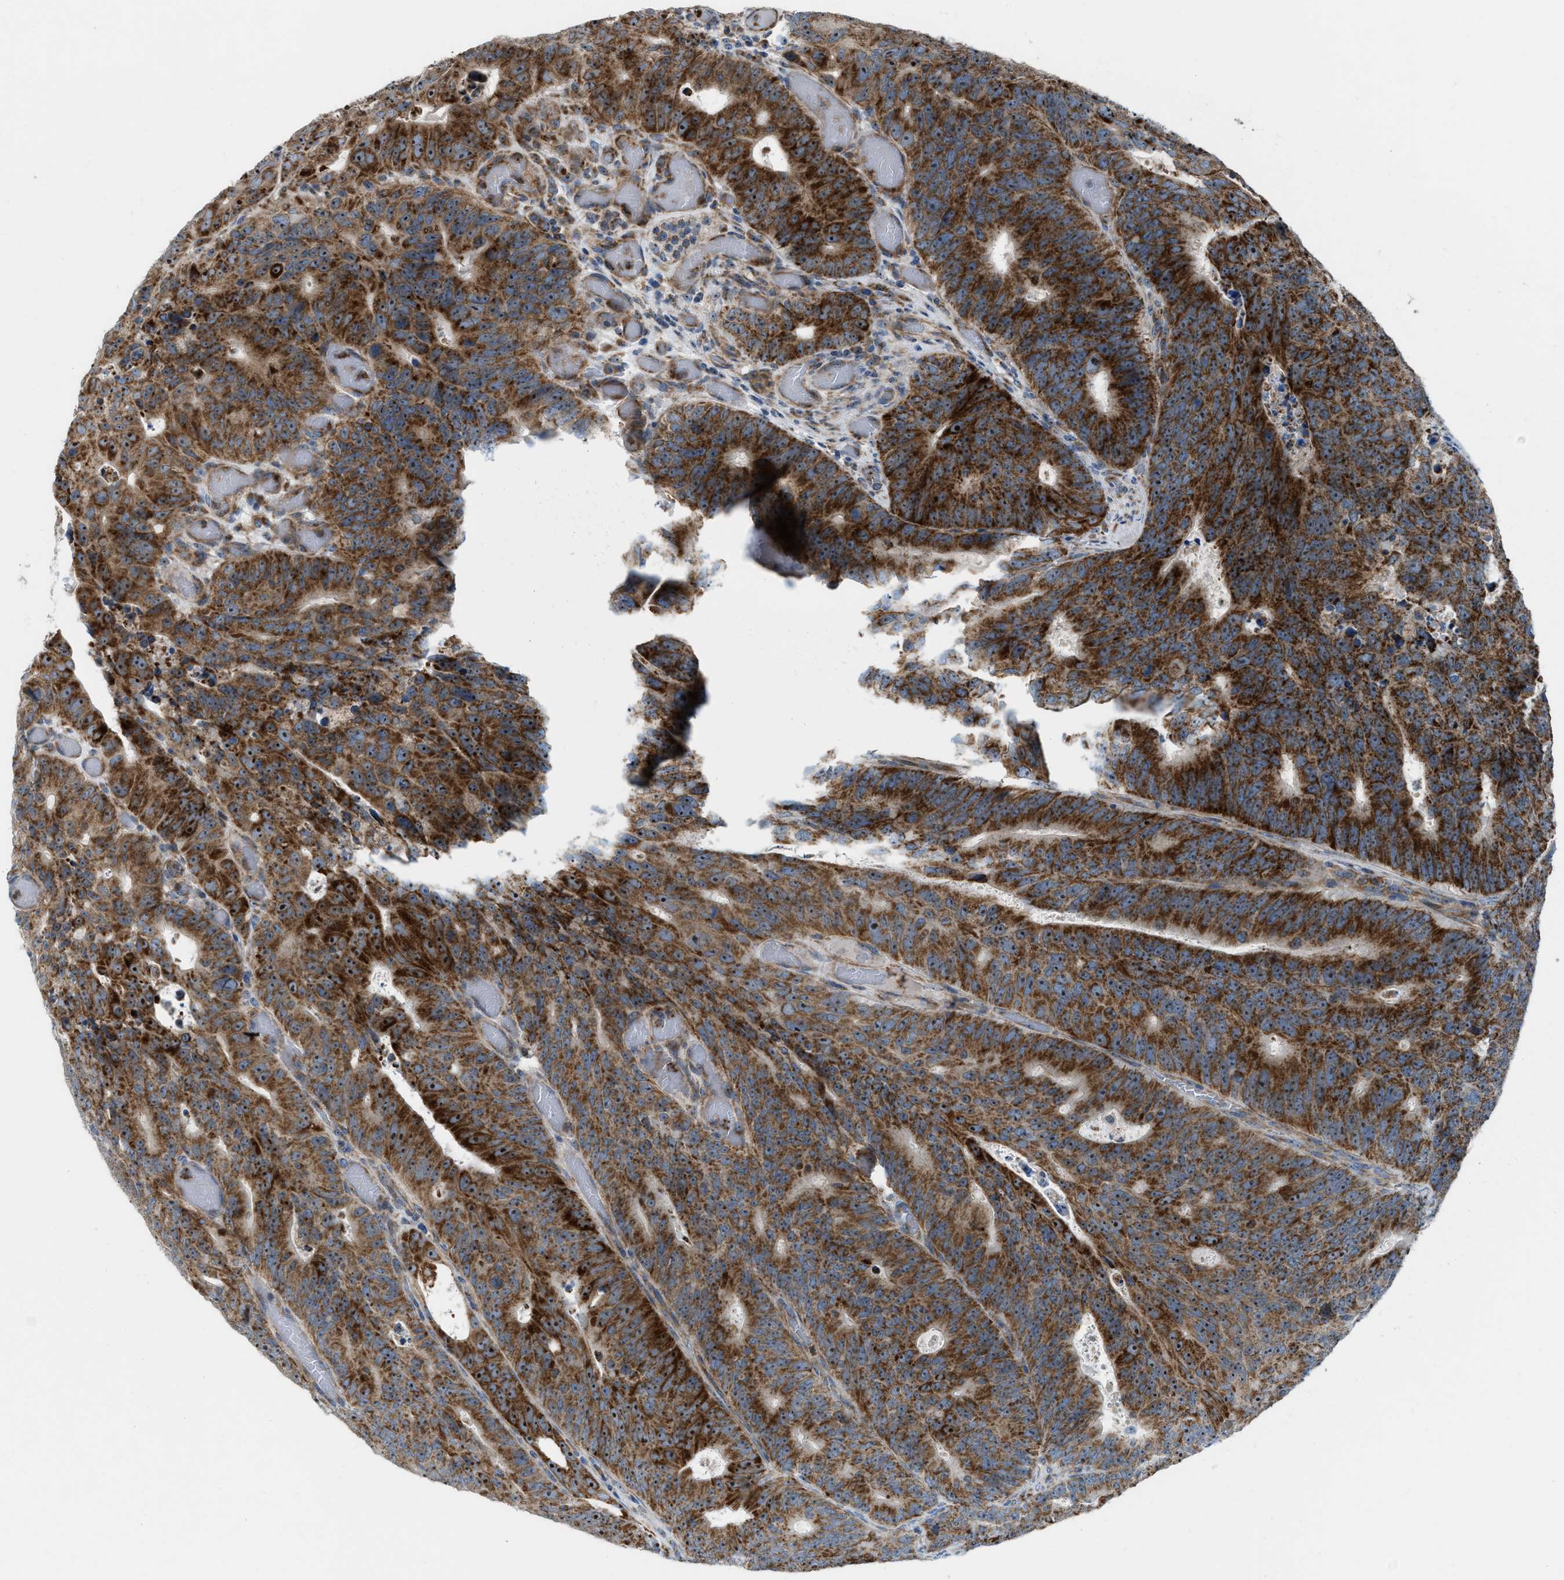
{"staining": {"intensity": "strong", "quantity": ">75%", "location": "cytoplasmic/membranous,nuclear"}, "tissue": "colorectal cancer", "cell_type": "Tumor cells", "image_type": "cancer", "snomed": [{"axis": "morphology", "description": "Adenocarcinoma, NOS"}, {"axis": "topography", "description": "Colon"}], "caption": "Colorectal cancer stained with DAB immunohistochemistry shows high levels of strong cytoplasmic/membranous and nuclear staining in approximately >75% of tumor cells. (DAB = brown stain, brightfield microscopy at high magnification).", "gene": "TPH1", "patient": {"sex": "male", "age": 87}}